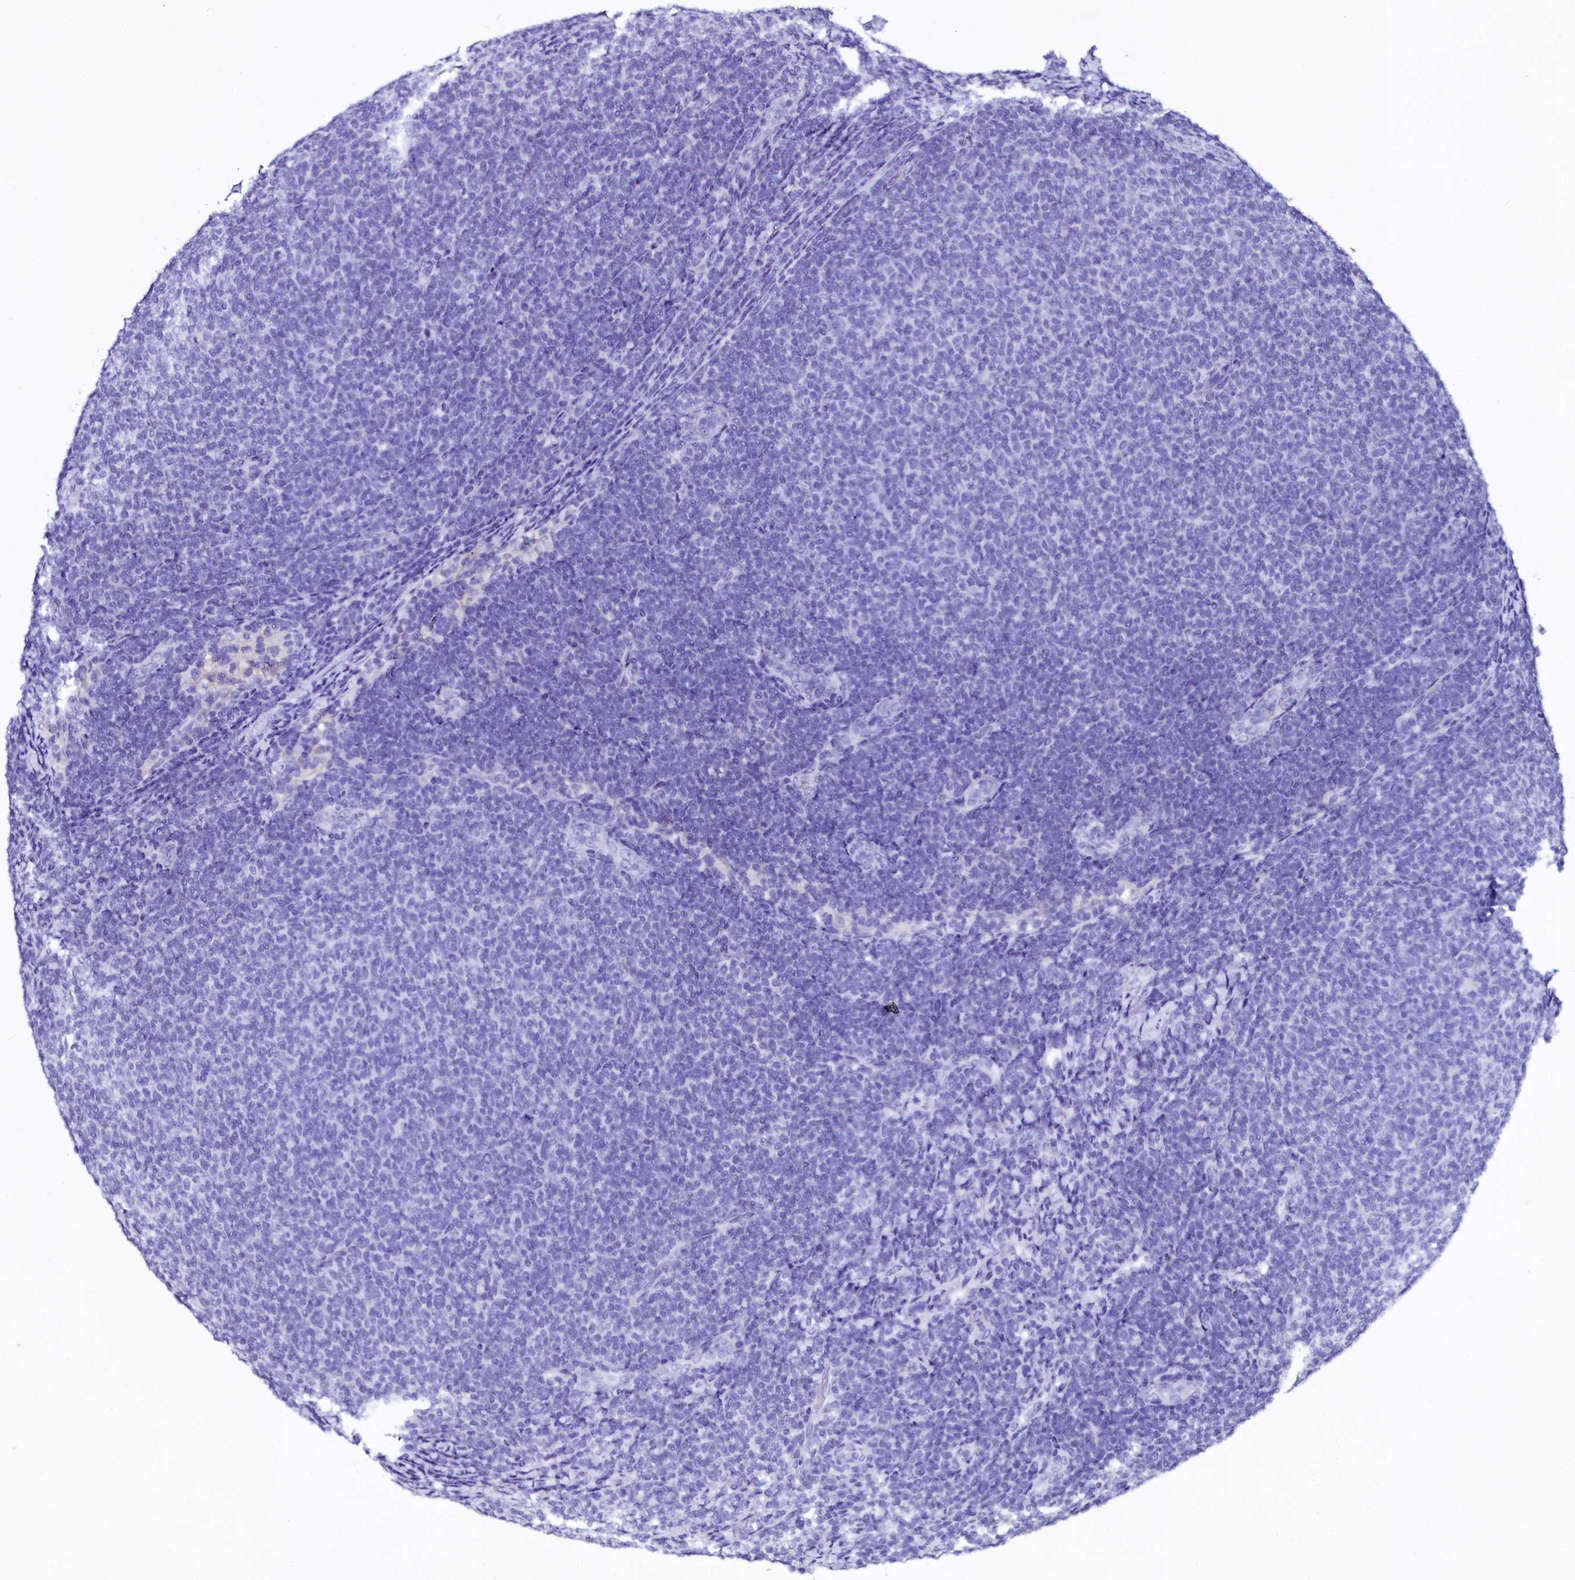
{"staining": {"intensity": "negative", "quantity": "none", "location": "none"}, "tissue": "lymphoma", "cell_type": "Tumor cells", "image_type": "cancer", "snomed": [{"axis": "morphology", "description": "Malignant lymphoma, non-Hodgkin's type, Low grade"}, {"axis": "topography", "description": "Lymph node"}], "caption": "The histopathology image exhibits no staining of tumor cells in malignant lymphoma, non-Hodgkin's type (low-grade). (DAB (3,3'-diaminobenzidine) IHC with hematoxylin counter stain).", "gene": "SORD", "patient": {"sex": "male", "age": 66}}